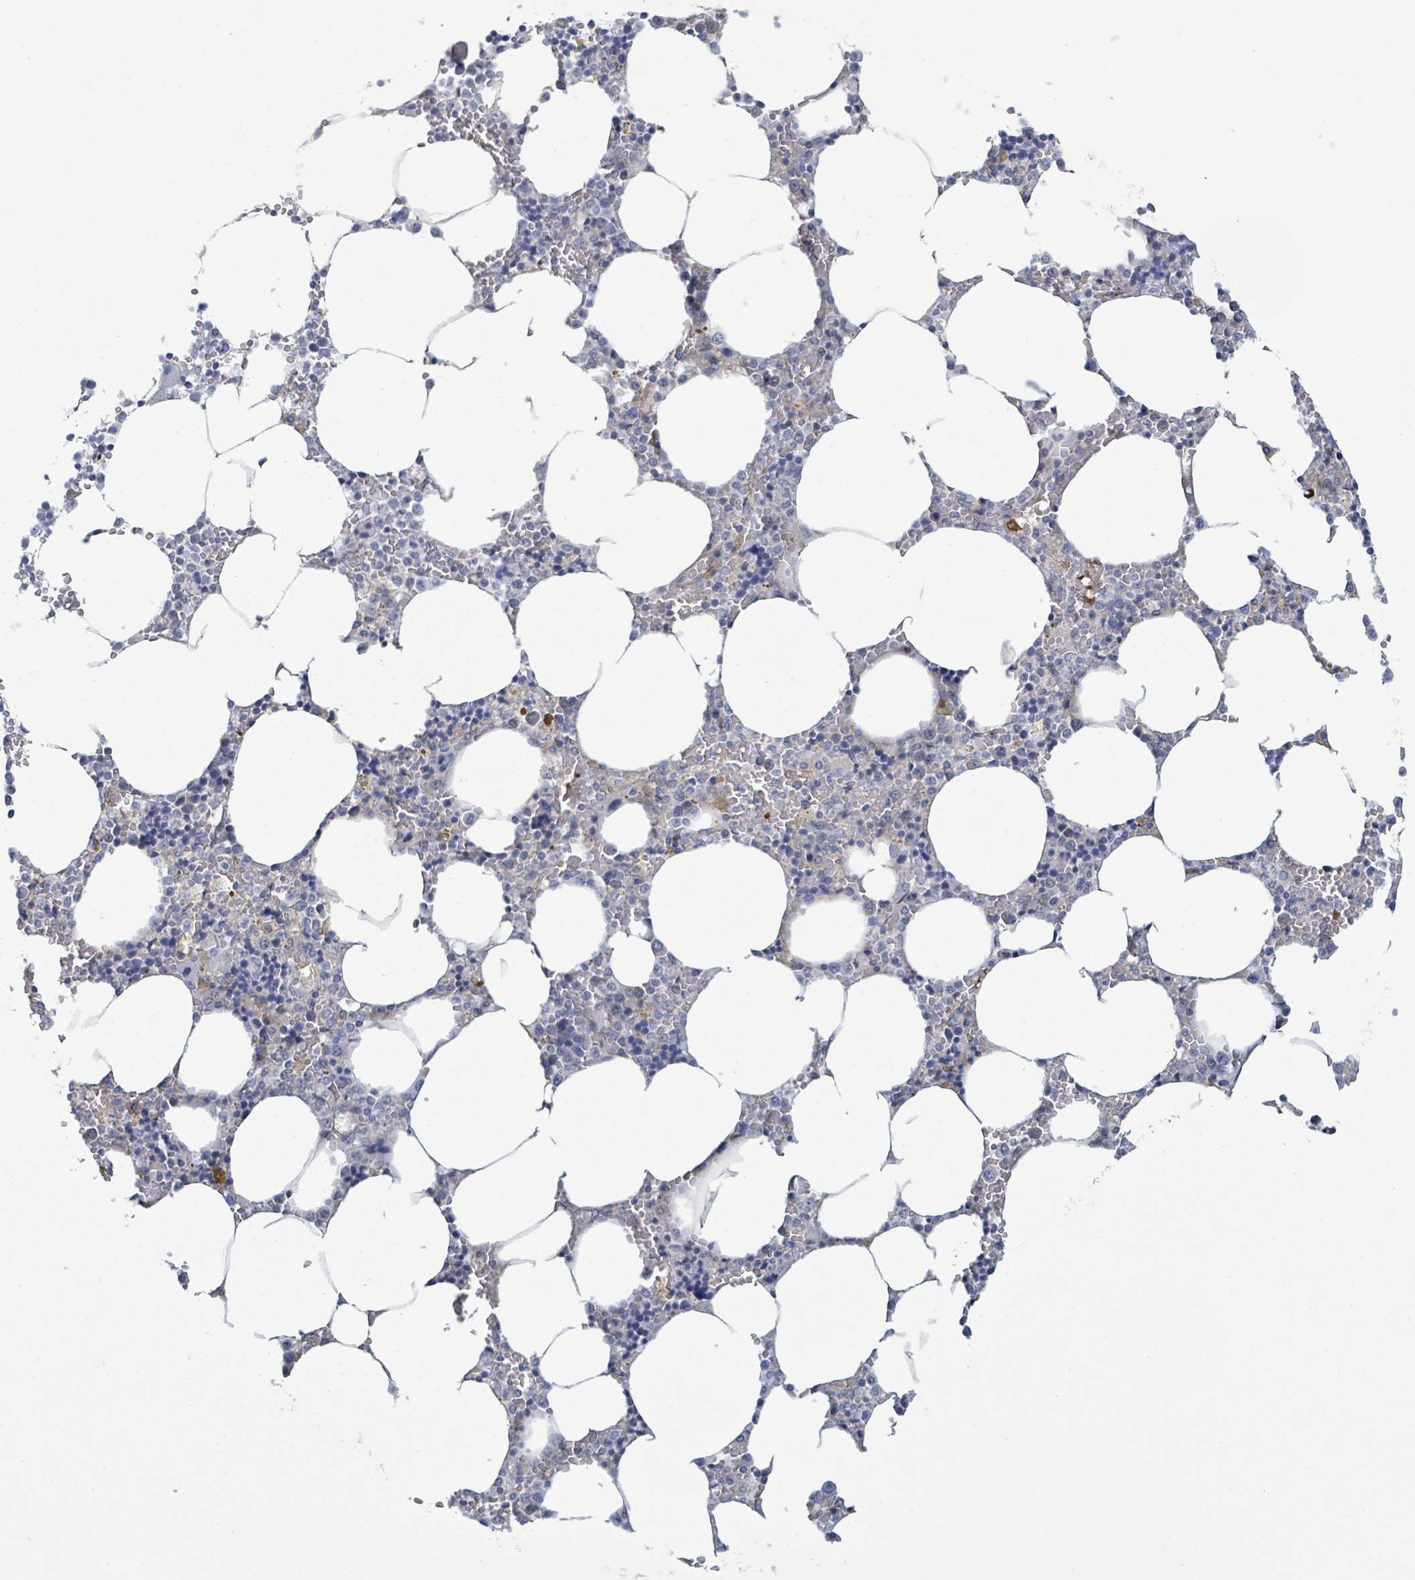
{"staining": {"intensity": "negative", "quantity": "none", "location": "none"}, "tissue": "bone marrow", "cell_type": "Hematopoietic cells", "image_type": "normal", "snomed": [{"axis": "morphology", "description": "Normal tissue, NOS"}, {"axis": "topography", "description": "Bone marrow"}], "caption": "IHC image of benign bone marrow: bone marrow stained with DAB exhibits no significant protein staining in hematopoietic cells.", "gene": "COL13A1", "patient": {"sex": "male", "age": 70}}